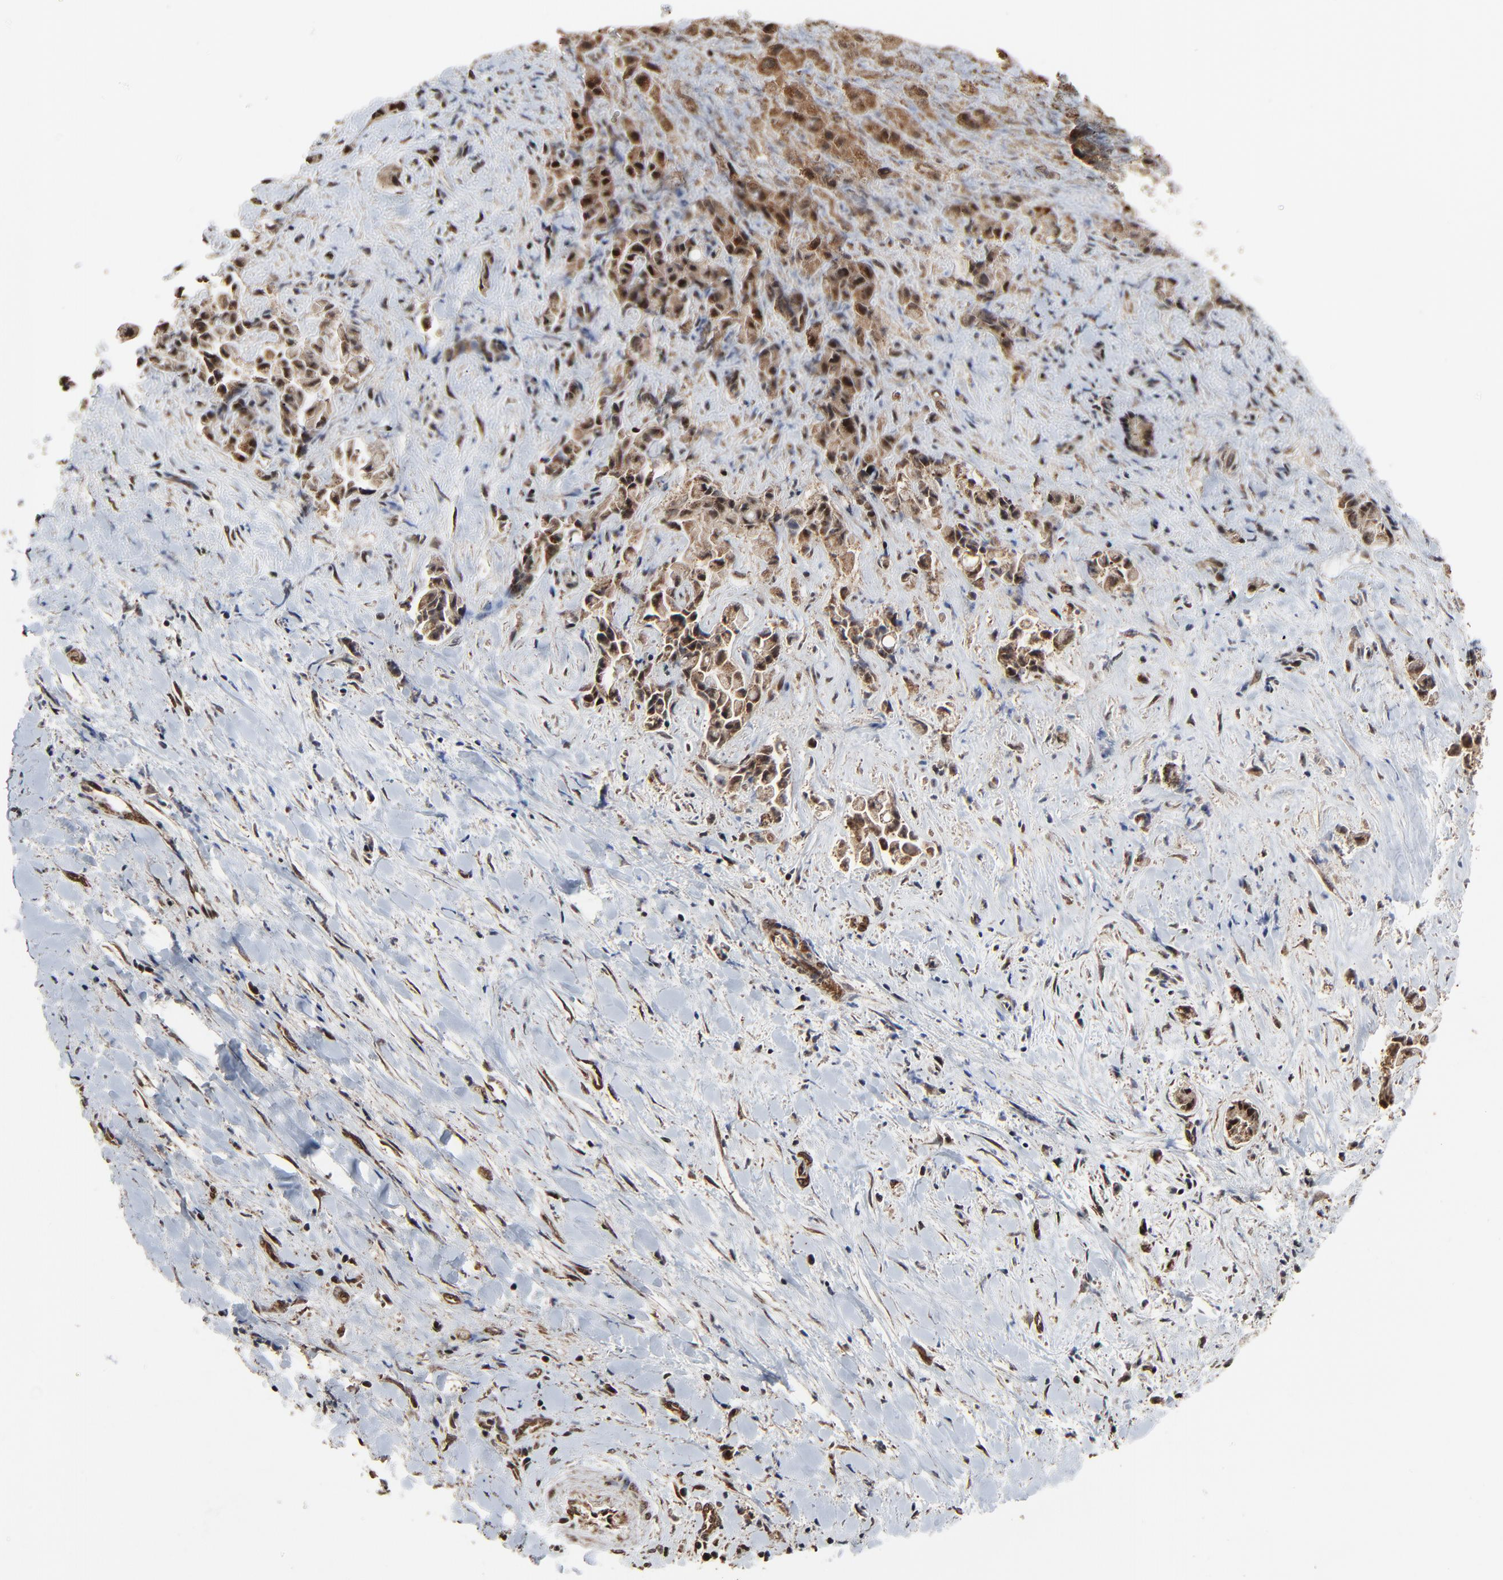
{"staining": {"intensity": "moderate", "quantity": ">75%", "location": "cytoplasmic/membranous,nuclear"}, "tissue": "liver cancer", "cell_type": "Tumor cells", "image_type": "cancer", "snomed": [{"axis": "morphology", "description": "Cholangiocarcinoma"}, {"axis": "topography", "description": "Liver"}], "caption": "Immunohistochemical staining of cholangiocarcinoma (liver) shows medium levels of moderate cytoplasmic/membranous and nuclear protein staining in about >75% of tumor cells. The staining is performed using DAB brown chromogen to label protein expression. The nuclei are counter-stained blue using hematoxylin.", "gene": "RHOJ", "patient": {"sex": "male", "age": 57}}